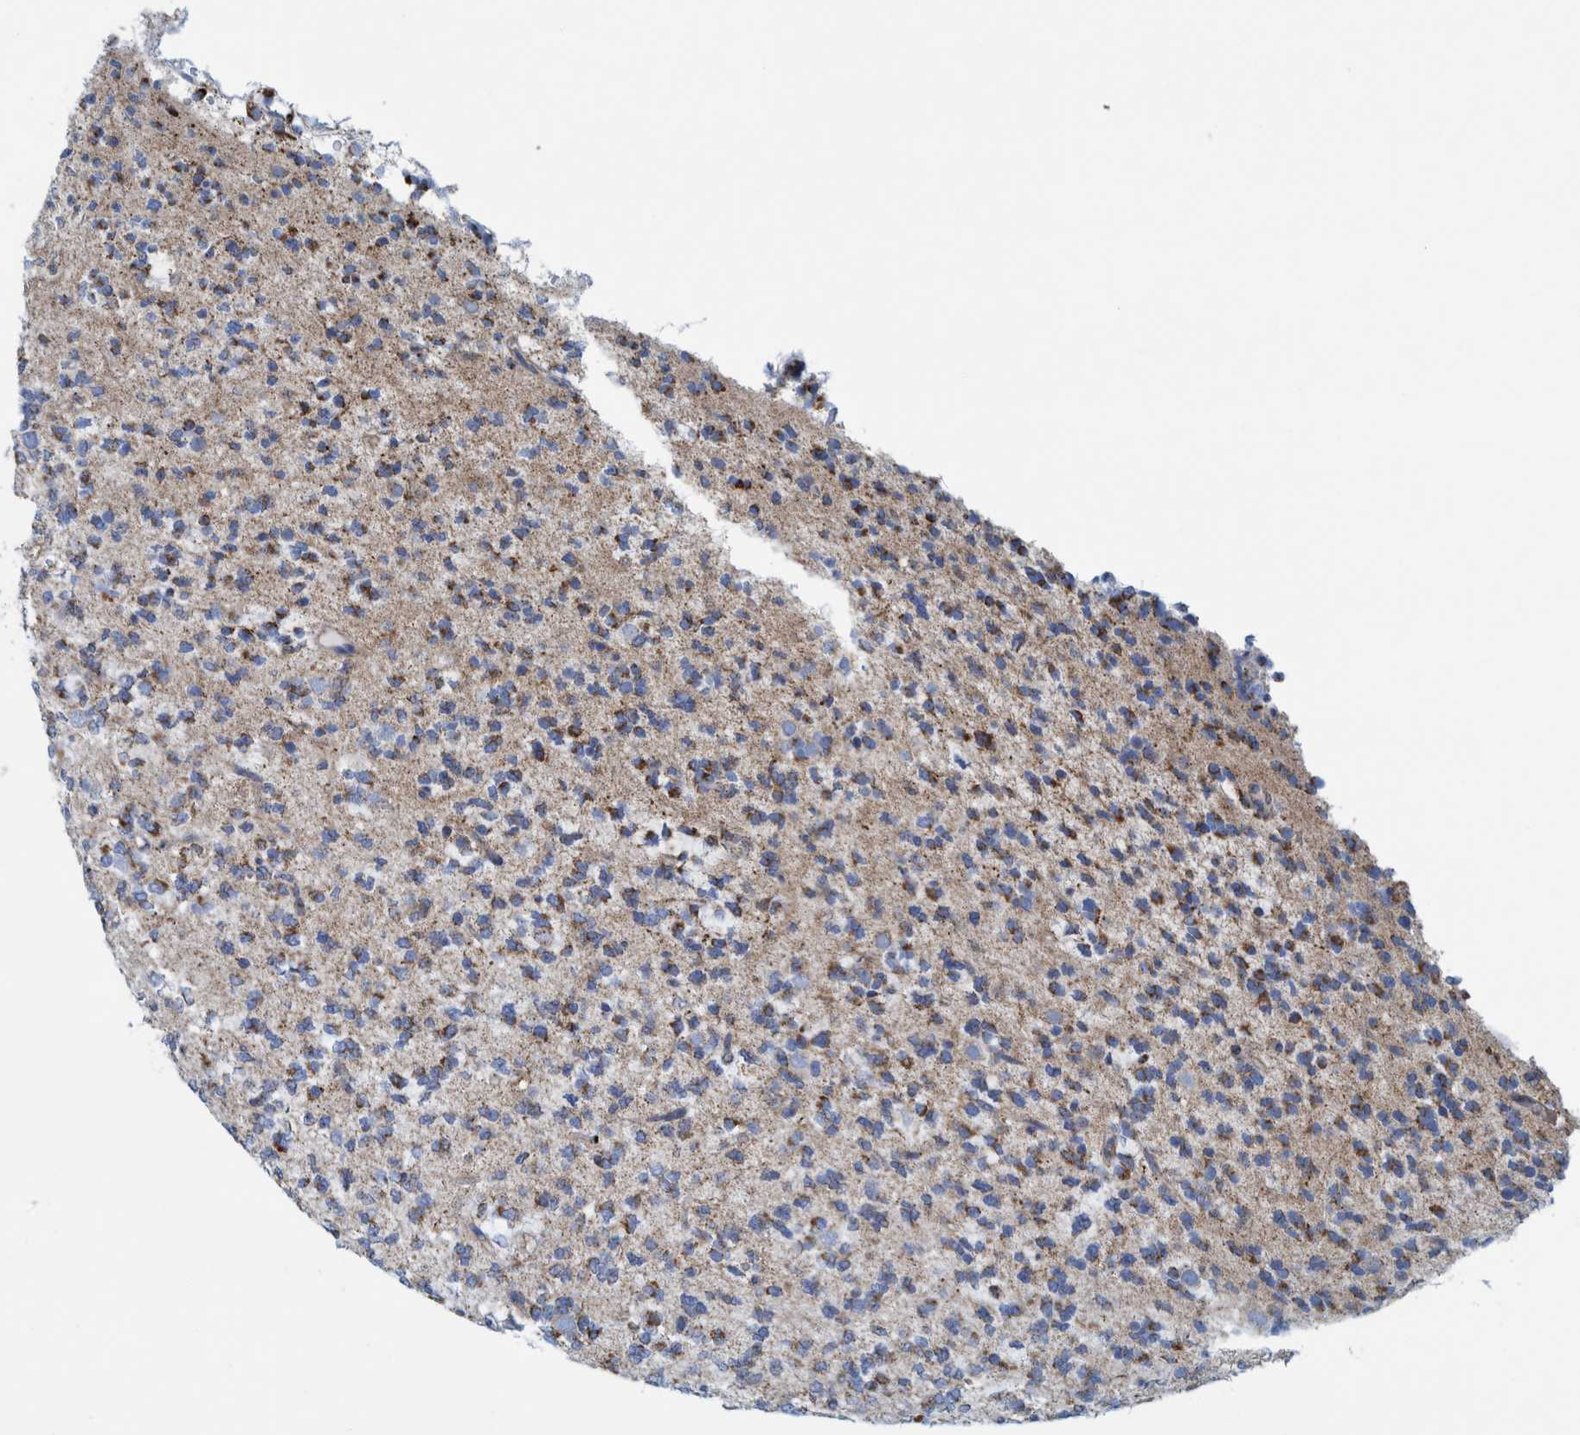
{"staining": {"intensity": "moderate", "quantity": ">75%", "location": "cytoplasmic/membranous"}, "tissue": "glioma", "cell_type": "Tumor cells", "image_type": "cancer", "snomed": [{"axis": "morphology", "description": "Glioma, malignant, Low grade"}, {"axis": "topography", "description": "Brain"}], "caption": "Immunohistochemistry (IHC) micrograph of malignant low-grade glioma stained for a protein (brown), which demonstrates medium levels of moderate cytoplasmic/membranous positivity in about >75% of tumor cells.", "gene": "MRPS7", "patient": {"sex": "male", "age": 38}}